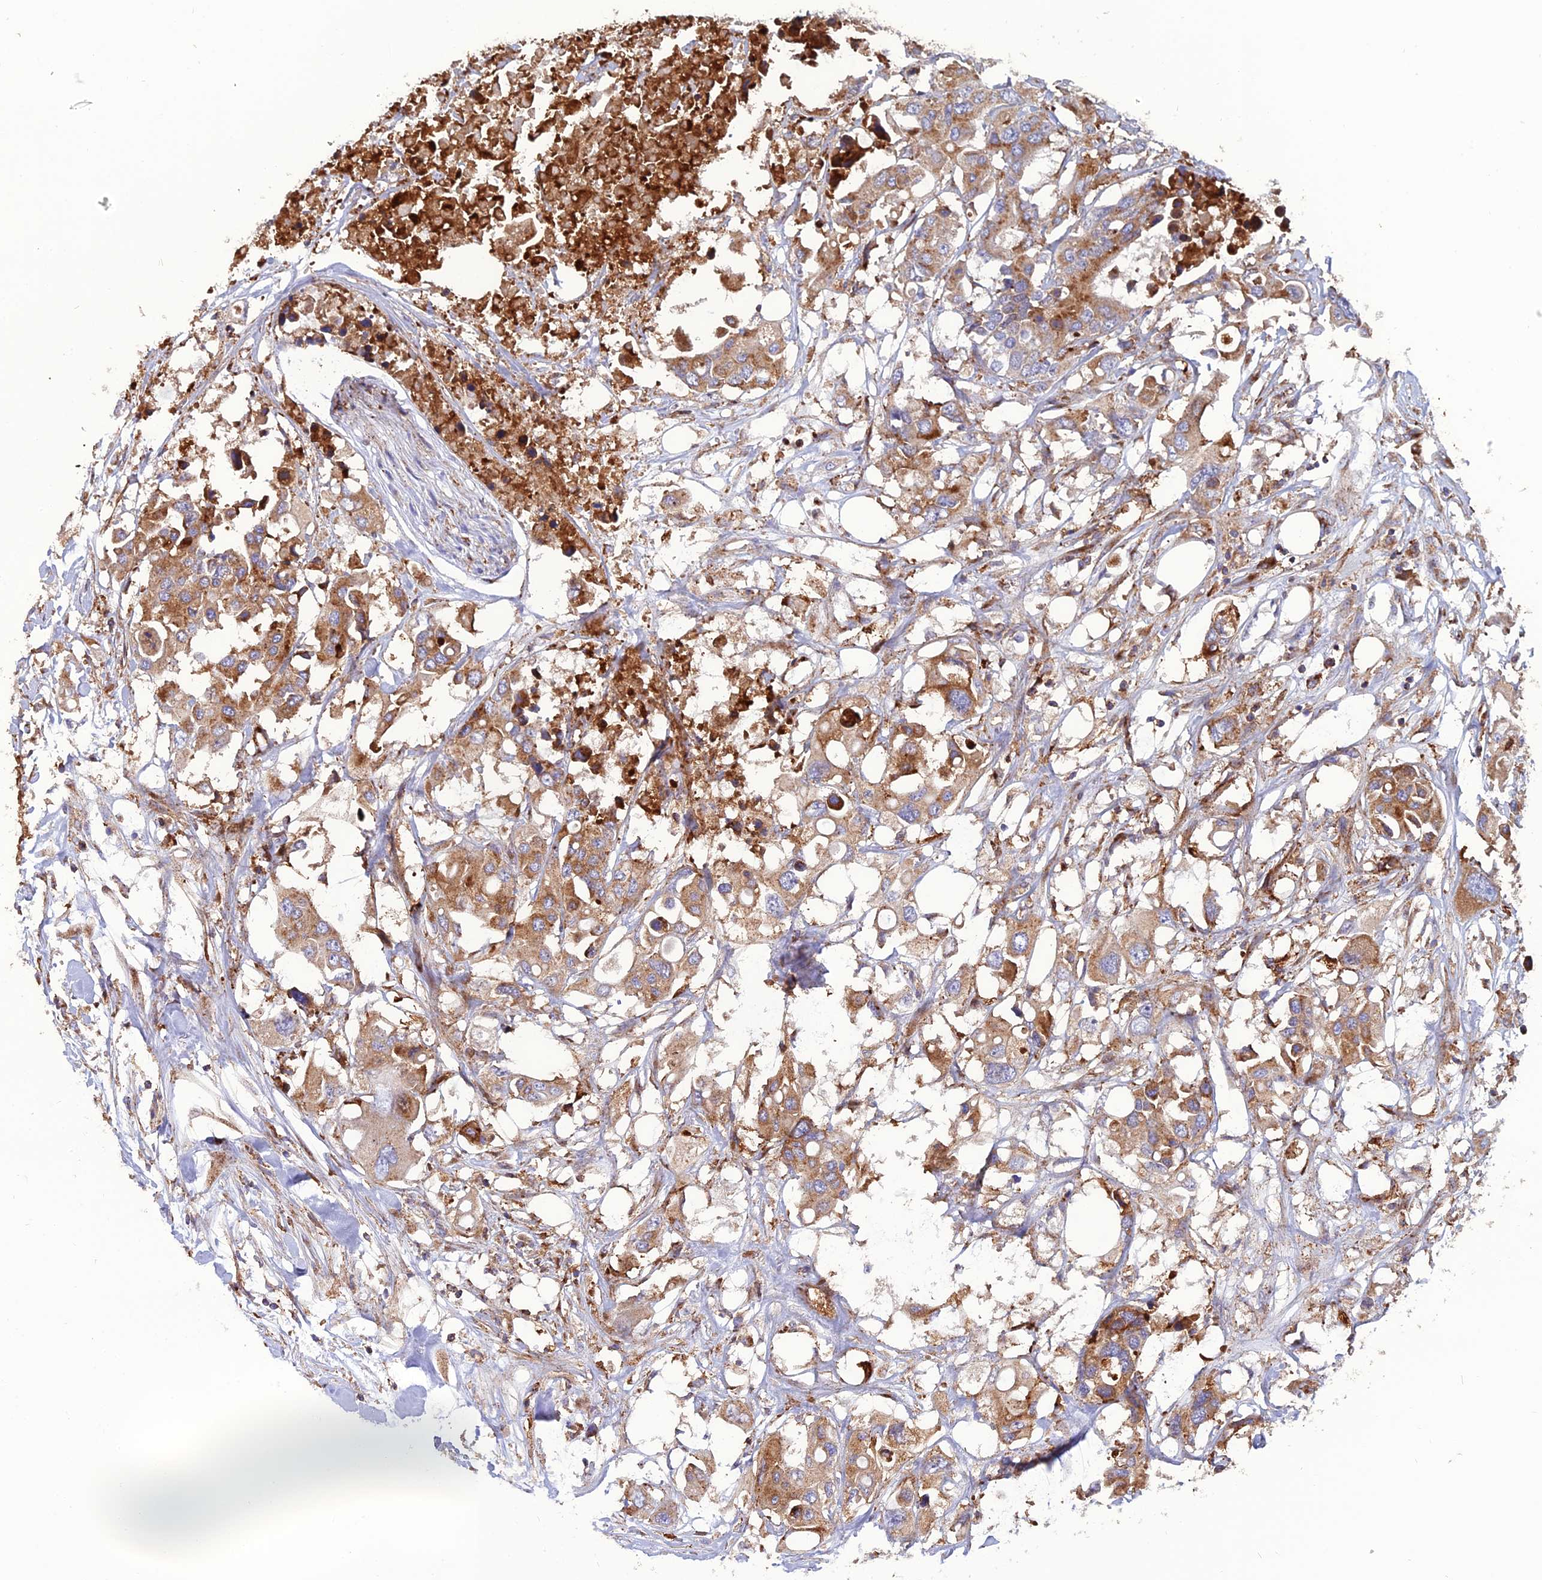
{"staining": {"intensity": "moderate", "quantity": ">75%", "location": "cytoplasmic/membranous"}, "tissue": "colorectal cancer", "cell_type": "Tumor cells", "image_type": "cancer", "snomed": [{"axis": "morphology", "description": "Adenocarcinoma, NOS"}, {"axis": "topography", "description": "Colon"}], "caption": "IHC histopathology image of neoplastic tissue: colorectal adenocarcinoma stained using immunohistochemistry (IHC) reveals medium levels of moderate protein expression localized specifically in the cytoplasmic/membranous of tumor cells, appearing as a cytoplasmic/membranous brown color.", "gene": "LNPEP", "patient": {"sex": "male", "age": 77}}